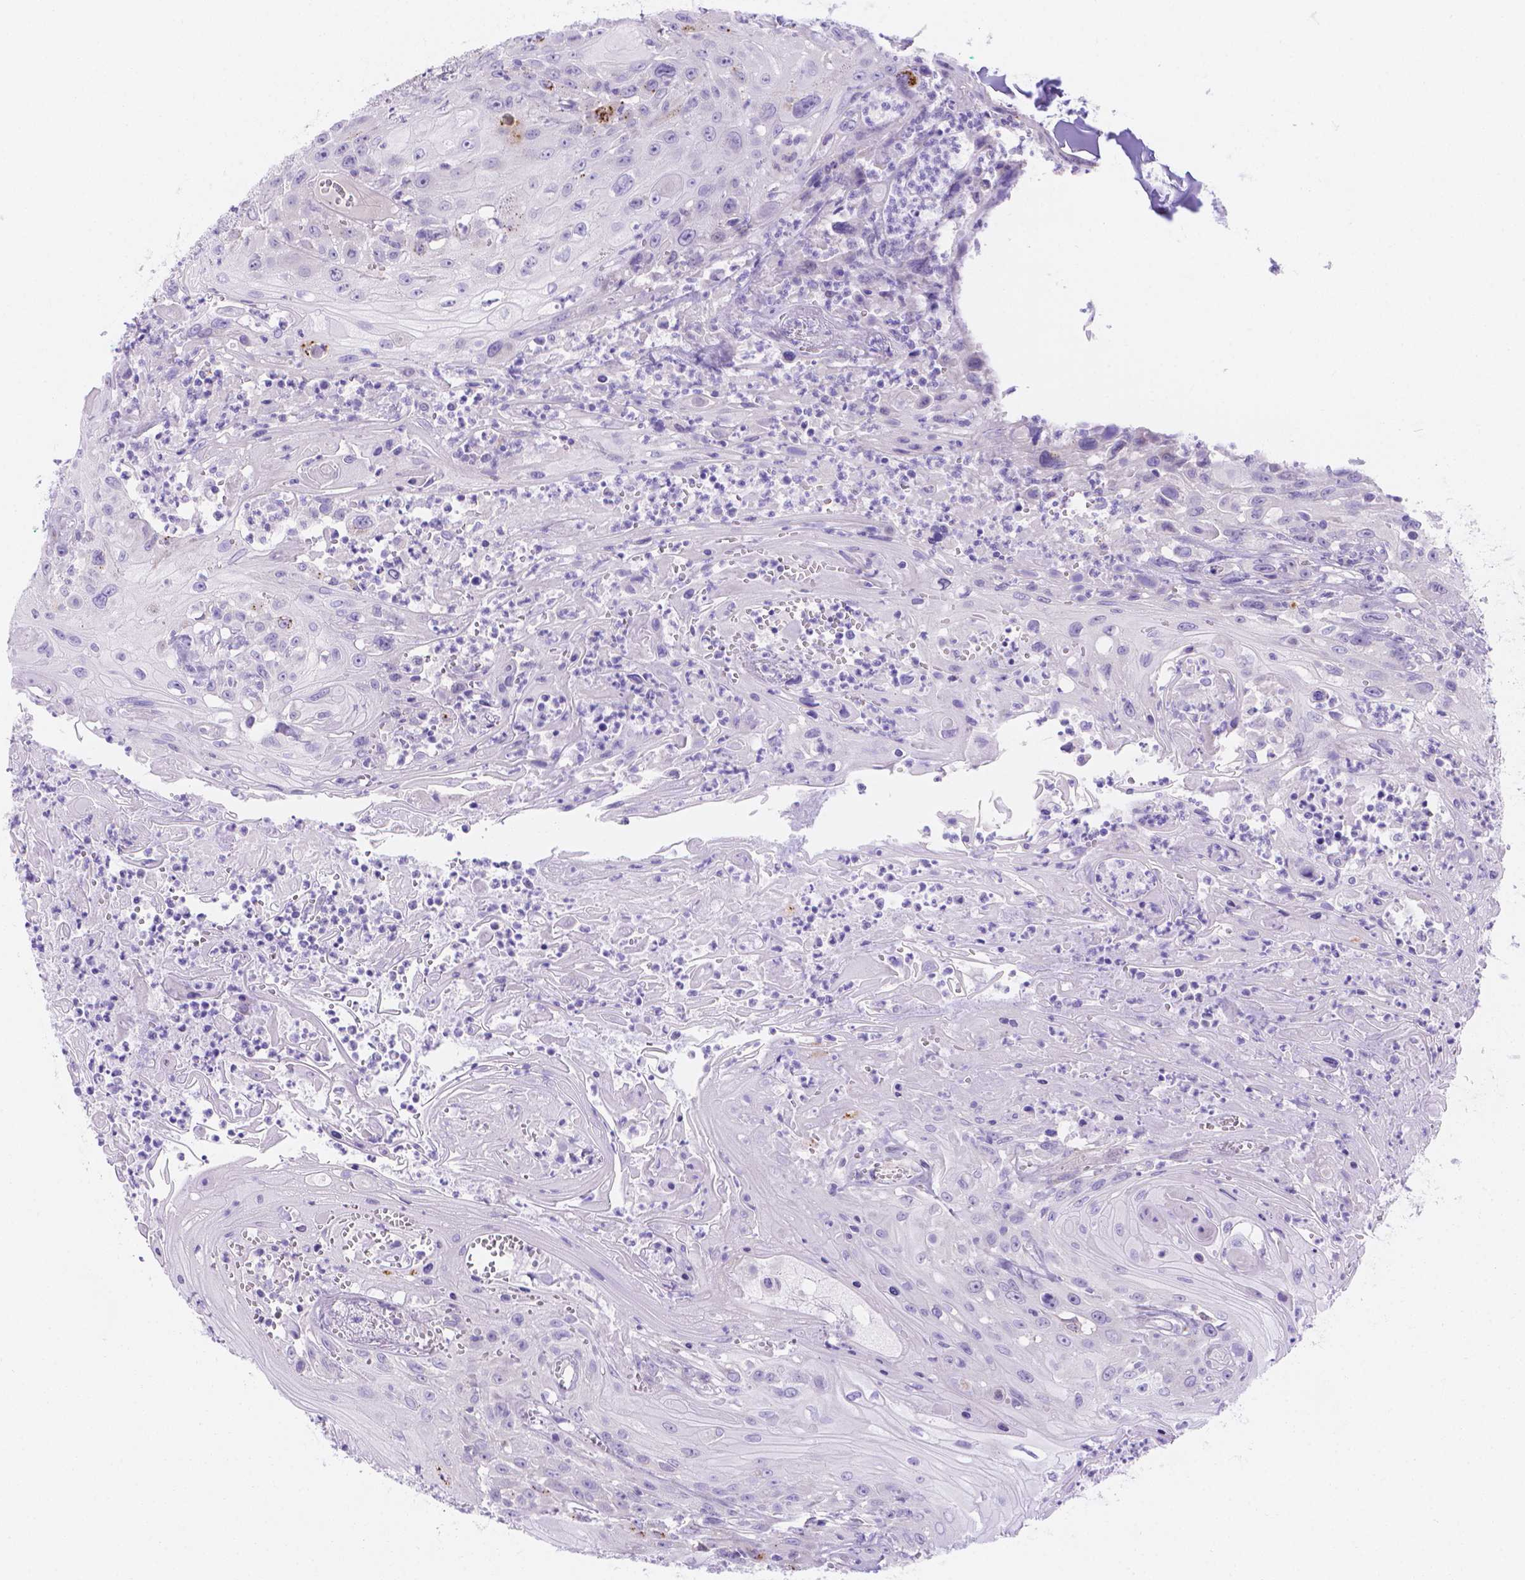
{"staining": {"intensity": "negative", "quantity": "none", "location": "none"}, "tissue": "head and neck cancer", "cell_type": "Tumor cells", "image_type": "cancer", "snomed": [{"axis": "morphology", "description": "Squamous cell carcinoma, NOS"}, {"axis": "topography", "description": "Skin"}, {"axis": "topography", "description": "Head-Neck"}], "caption": "An image of human squamous cell carcinoma (head and neck) is negative for staining in tumor cells.", "gene": "MLN", "patient": {"sex": "male", "age": 80}}